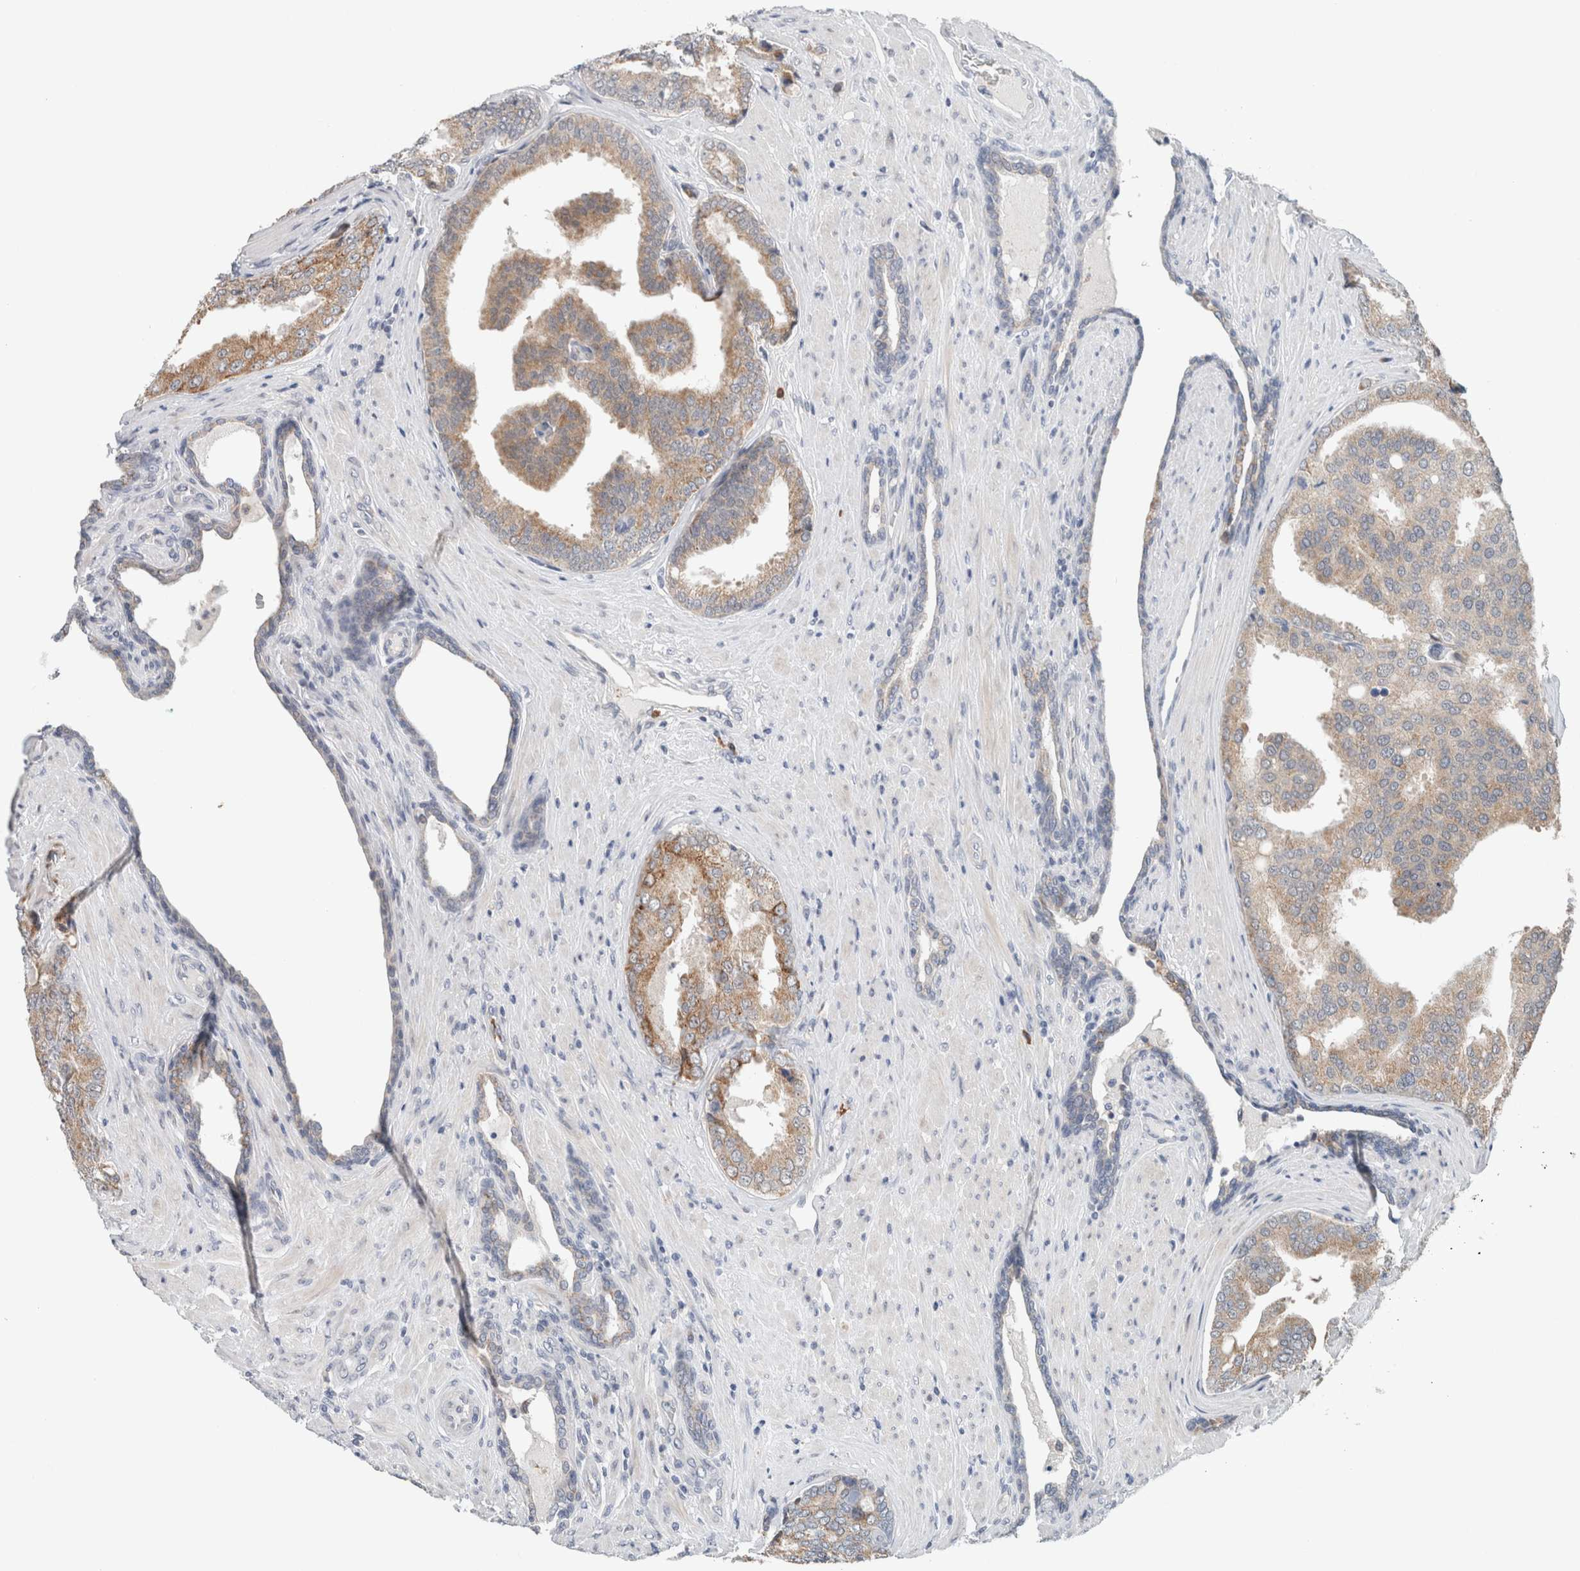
{"staining": {"intensity": "moderate", "quantity": "25%-75%", "location": "cytoplasmic/membranous"}, "tissue": "prostate cancer", "cell_type": "Tumor cells", "image_type": "cancer", "snomed": [{"axis": "morphology", "description": "Adenocarcinoma, High grade"}, {"axis": "topography", "description": "Prostate"}], "caption": "High-magnification brightfield microscopy of prostate cancer stained with DAB (3,3'-diaminobenzidine) (brown) and counterstained with hematoxylin (blue). tumor cells exhibit moderate cytoplasmic/membranous staining is identified in approximately25%-75% of cells.", "gene": "CRAT", "patient": {"sex": "male", "age": 50}}